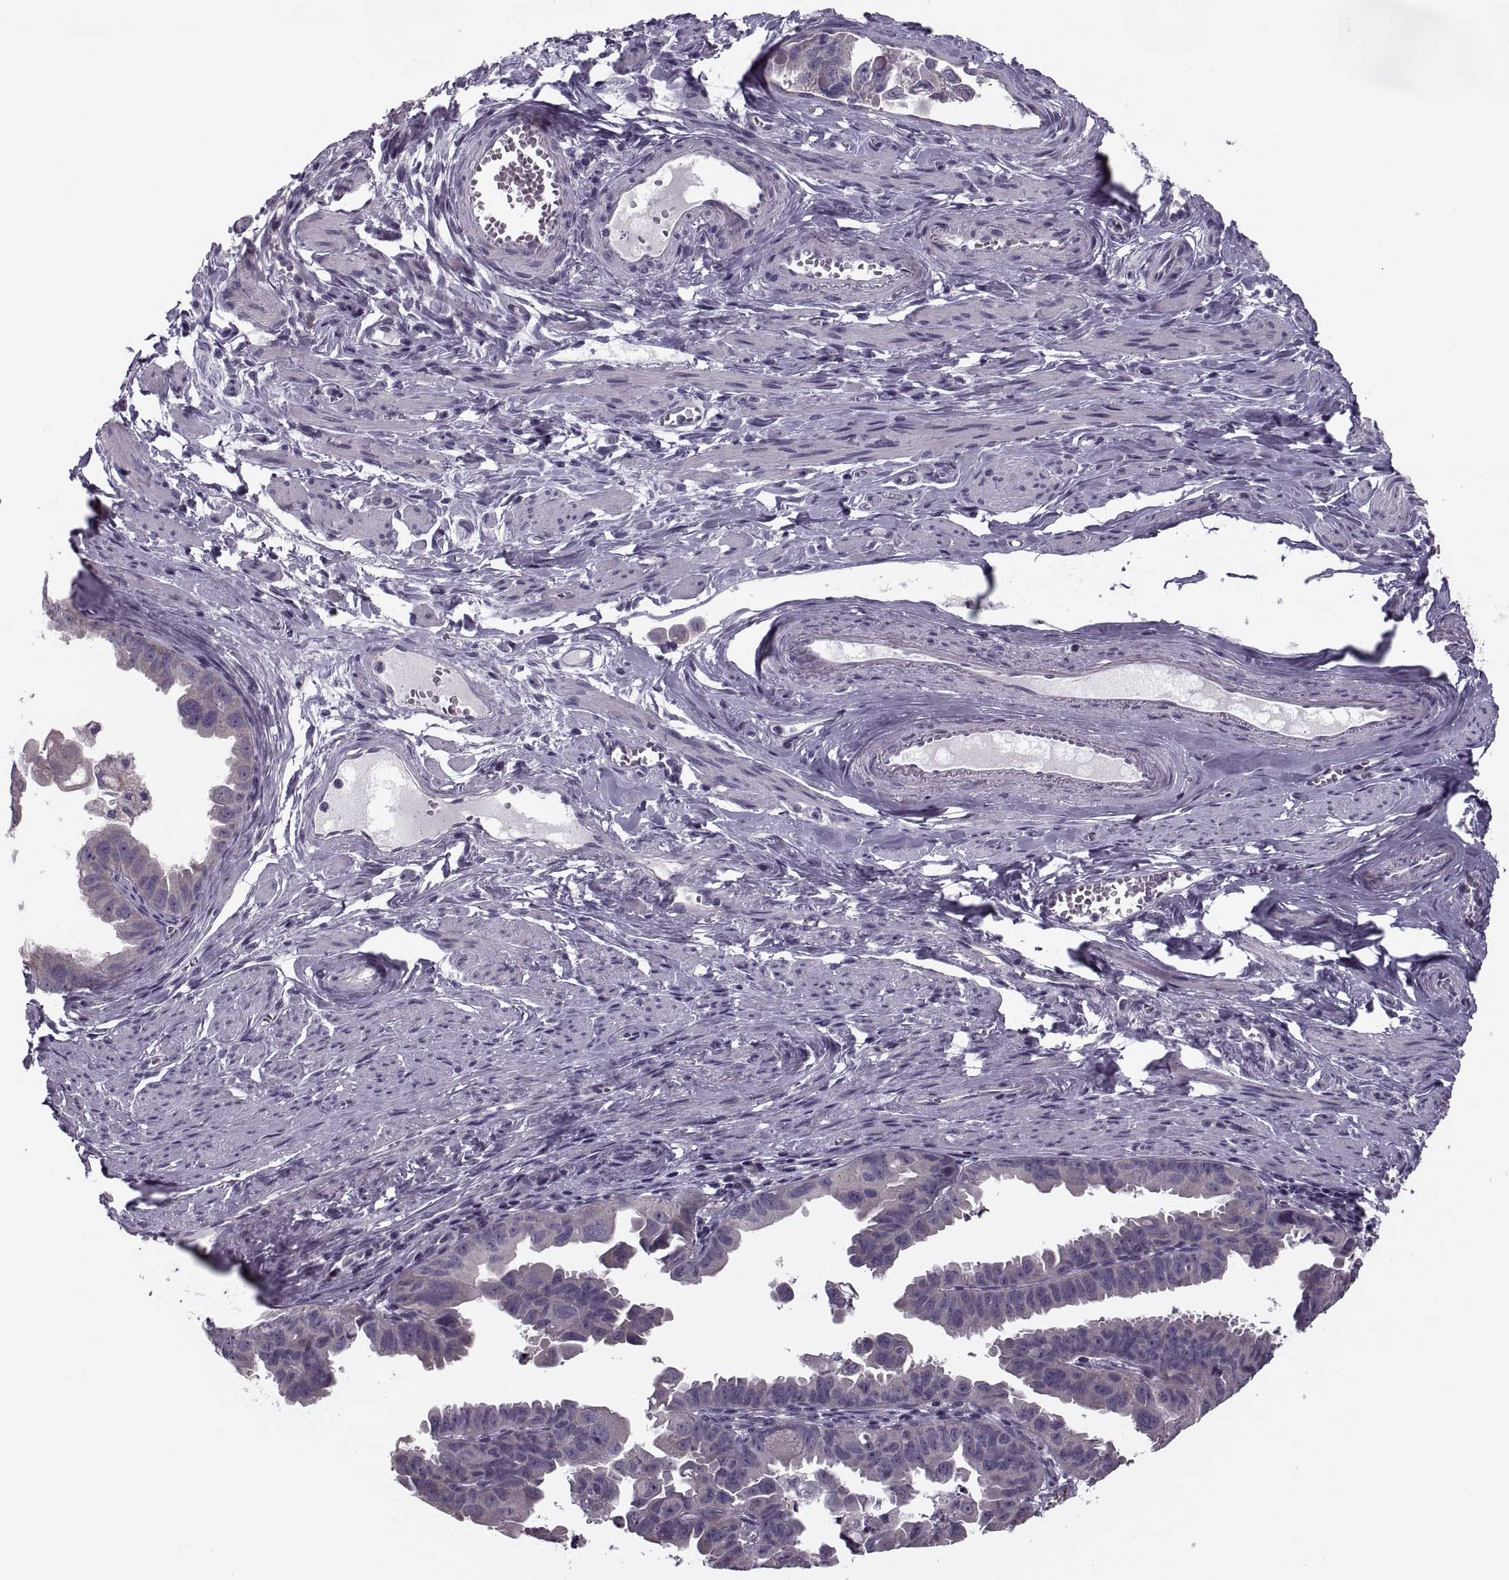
{"staining": {"intensity": "weak", "quantity": "25%-75%", "location": "cytoplasmic/membranous"}, "tissue": "ovarian cancer", "cell_type": "Tumor cells", "image_type": "cancer", "snomed": [{"axis": "morphology", "description": "Carcinoma, endometroid"}, {"axis": "topography", "description": "Ovary"}], "caption": "Protein analysis of endometroid carcinoma (ovarian) tissue reveals weak cytoplasmic/membranous positivity in approximately 25%-75% of tumor cells.", "gene": "PRSS54", "patient": {"sex": "female", "age": 85}}